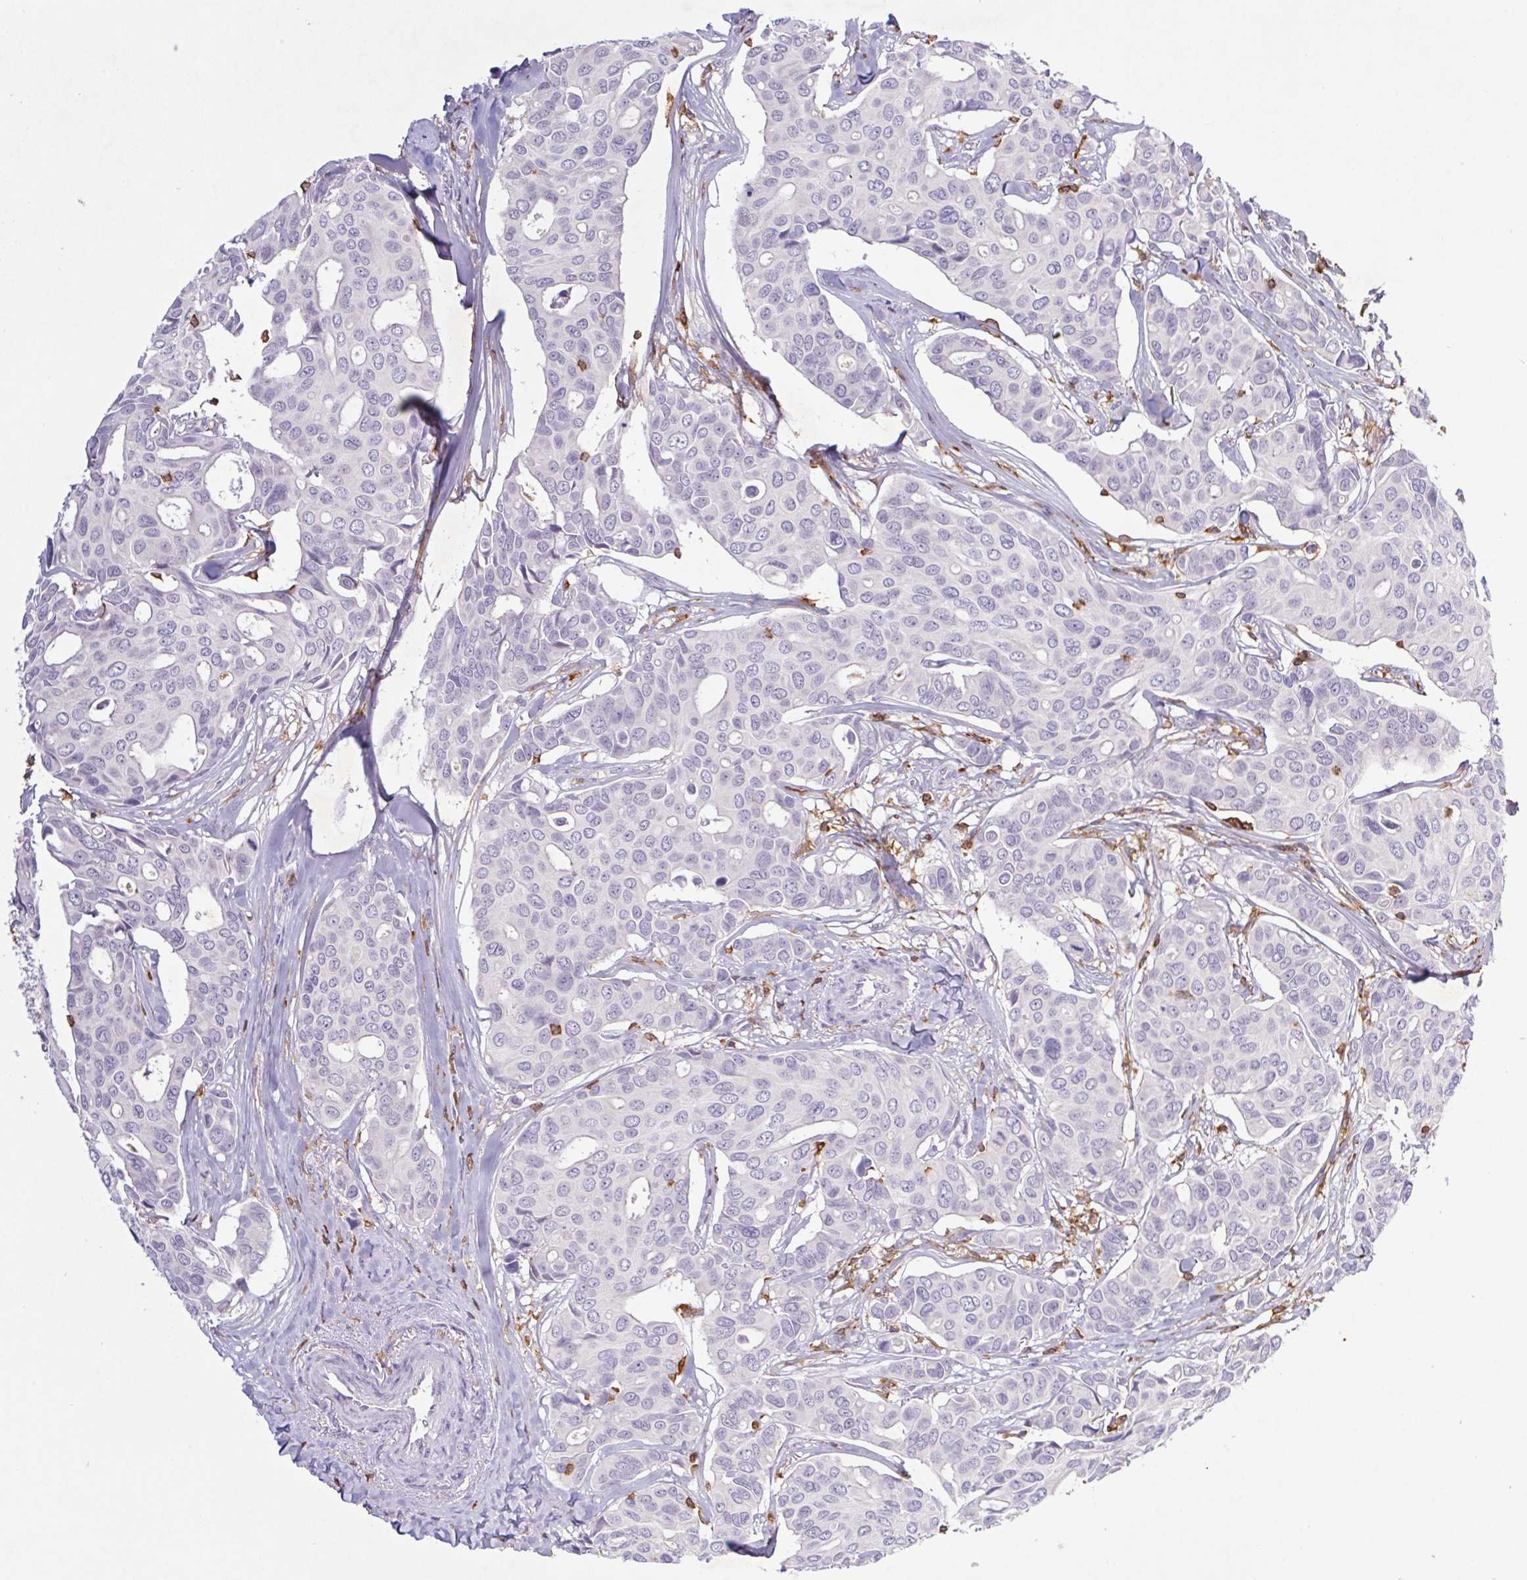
{"staining": {"intensity": "negative", "quantity": "none", "location": "none"}, "tissue": "breast cancer", "cell_type": "Tumor cells", "image_type": "cancer", "snomed": [{"axis": "morphology", "description": "Duct carcinoma"}, {"axis": "topography", "description": "Breast"}], "caption": "This is an IHC histopathology image of breast cancer (invasive ductal carcinoma). There is no expression in tumor cells.", "gene": "APBB1IP", "patient": {"sex": "female", "age": 54}}